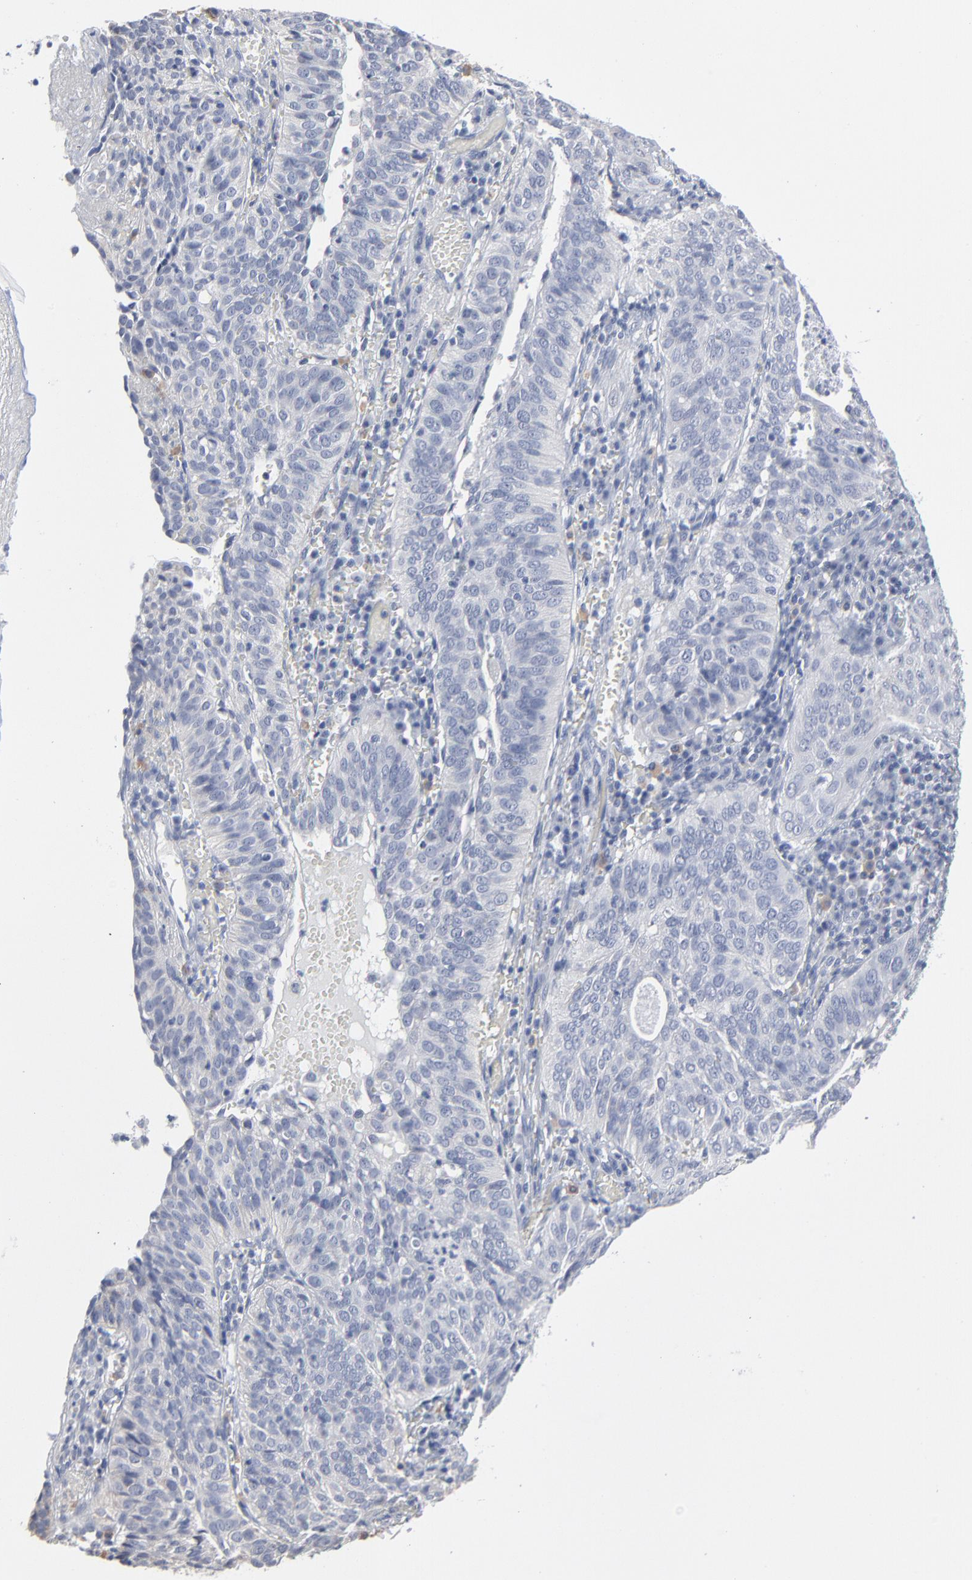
{"staining": {"intensity": "negative", "quantity": "none", "location": "none"}, "tissue": "cervical cancer", "cell_type": "Tumor cells", "image_type": "cancer", "snomed": [{"axis": "morphology", "description": "Squamous cell carcinoma, NOS"}, {"axis": "topography", "description": "Cervix"}], "caption": "Micrograph shows no protein positivity in tumor cells of cervical cancer (squamous cell carcinoma) tissue. (DAB (3,3'-diaminobenzidine) immunohistochemistry (IHC) with hematoxylin counter stain).", "gene": "PAGE1", "patient": {"sex": "female", "age": 39}}